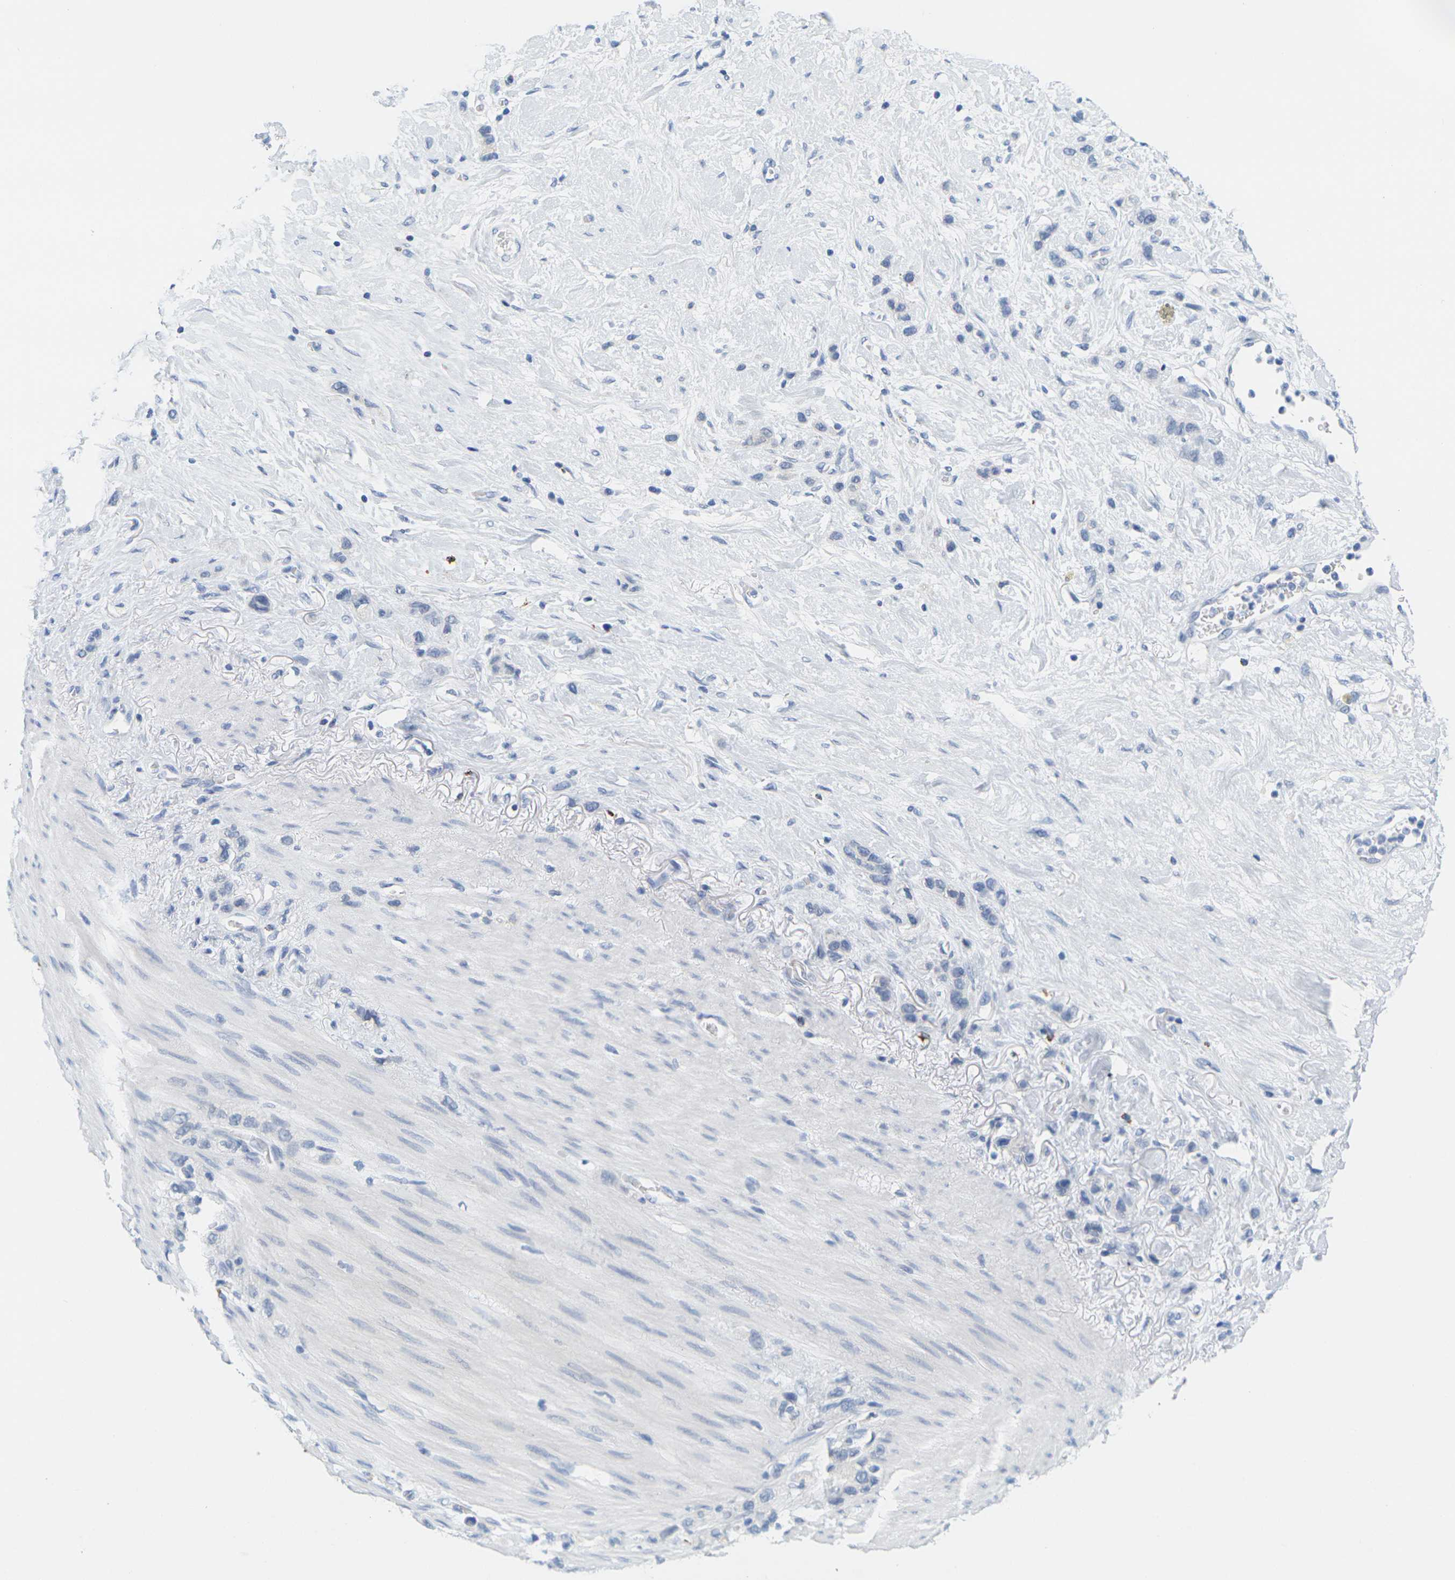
{"staining": {"intensity": "negative", "quantity": "none", "location": "none"}, "tissue": "stomach cancer", "cell_type": "Tumor cells", "image_type": "cancer", "snomed": [{"axis": "morphology", "description": "Adenocarcinoma, NOS"}, {"axis": "morphology", "description": "Adenocarcinoma, High grade"}, {"axis": "topography", "description": "Stomach, upper"}, {"axis": "topography", "description": "Stomach, lower"}], "caption": "Stomach adenocarcinoma (high-grade) stained for a protein using IHC displays no staining tumor cells.", "gene": "HLA-DOB", "patient": {"sex": "female", "age": 65}}